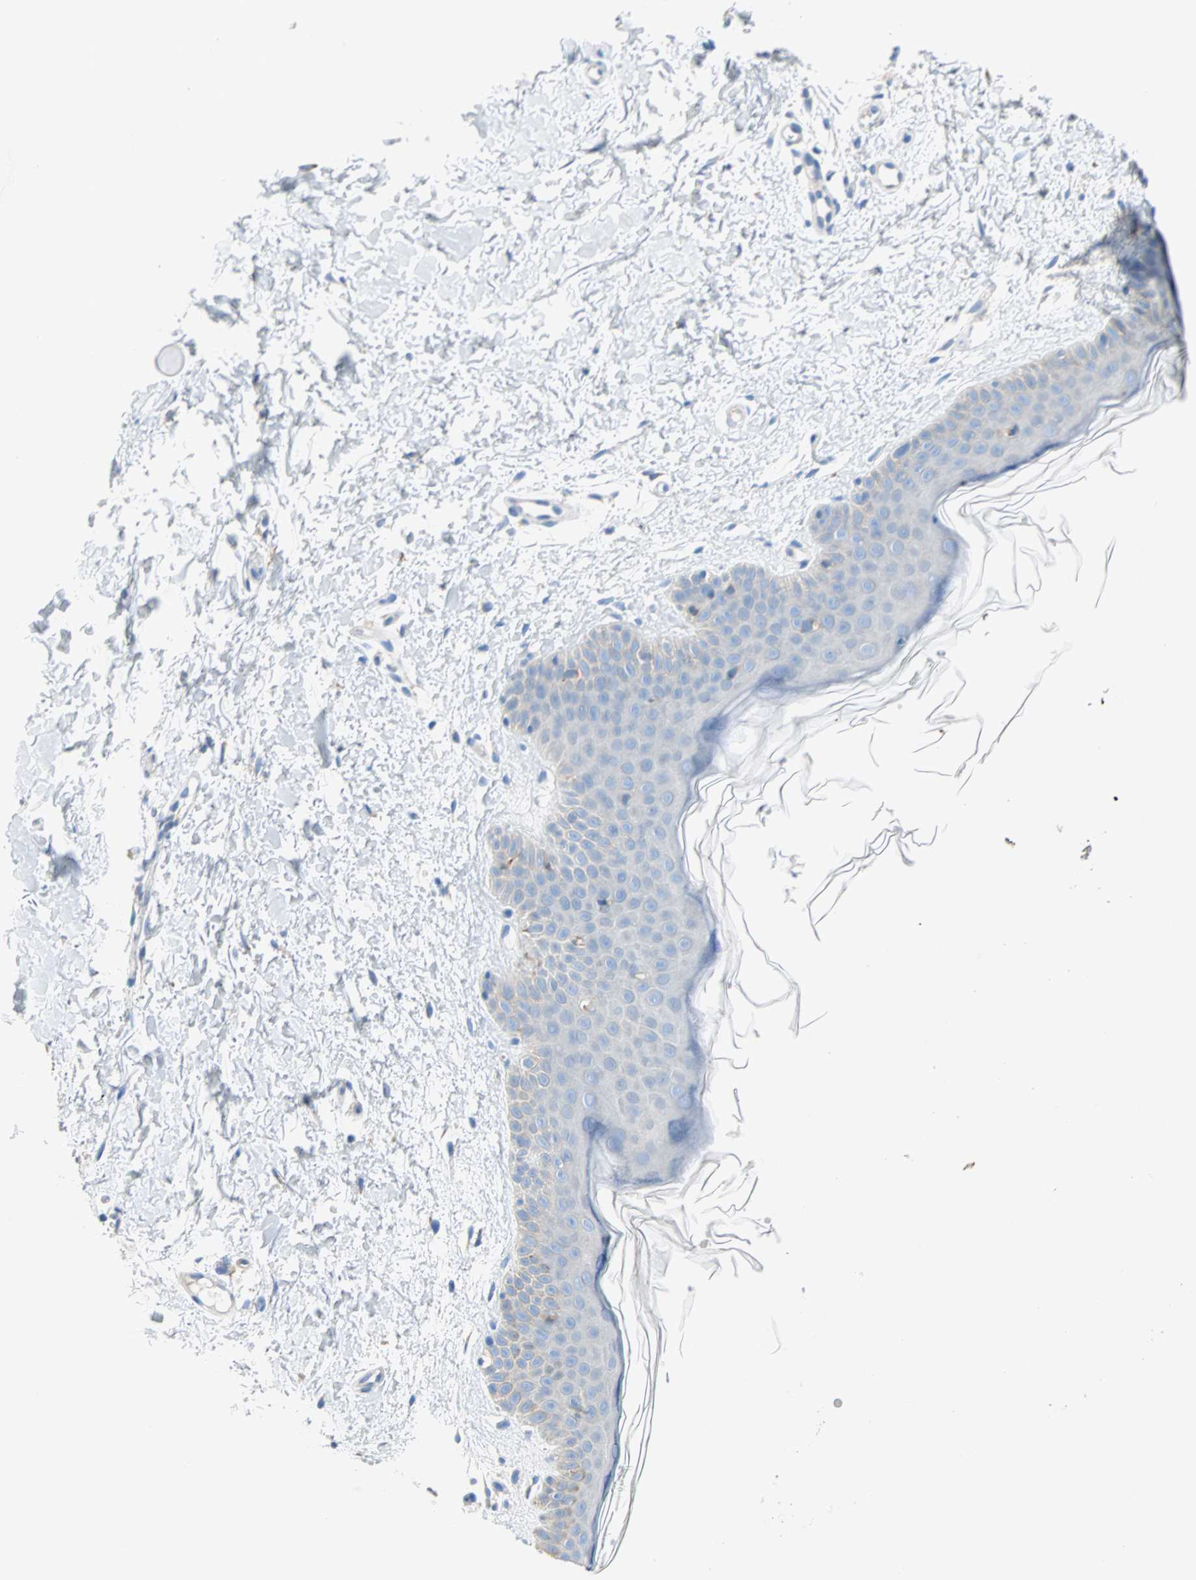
{"staining": {"intensity": "negative", "quantity": "none", "location": "none"}, "tissue": "skin", "cell_type": "Fibroblasts", "image_type": "normal", "snomed": [{"axis": "morphology", "description": "Normal tissue, NOS"}, {"axis": "topography", "description": "Skin"}], "caption": "Fibroblasts are negative for protein expression in unremarkable human skin. (DAB (3,3'-diaminobenzidine) IHC with hematoxylin counter stain).", "gene": "PLCXD1", "patient": {"sex": "female", "age": 56}}